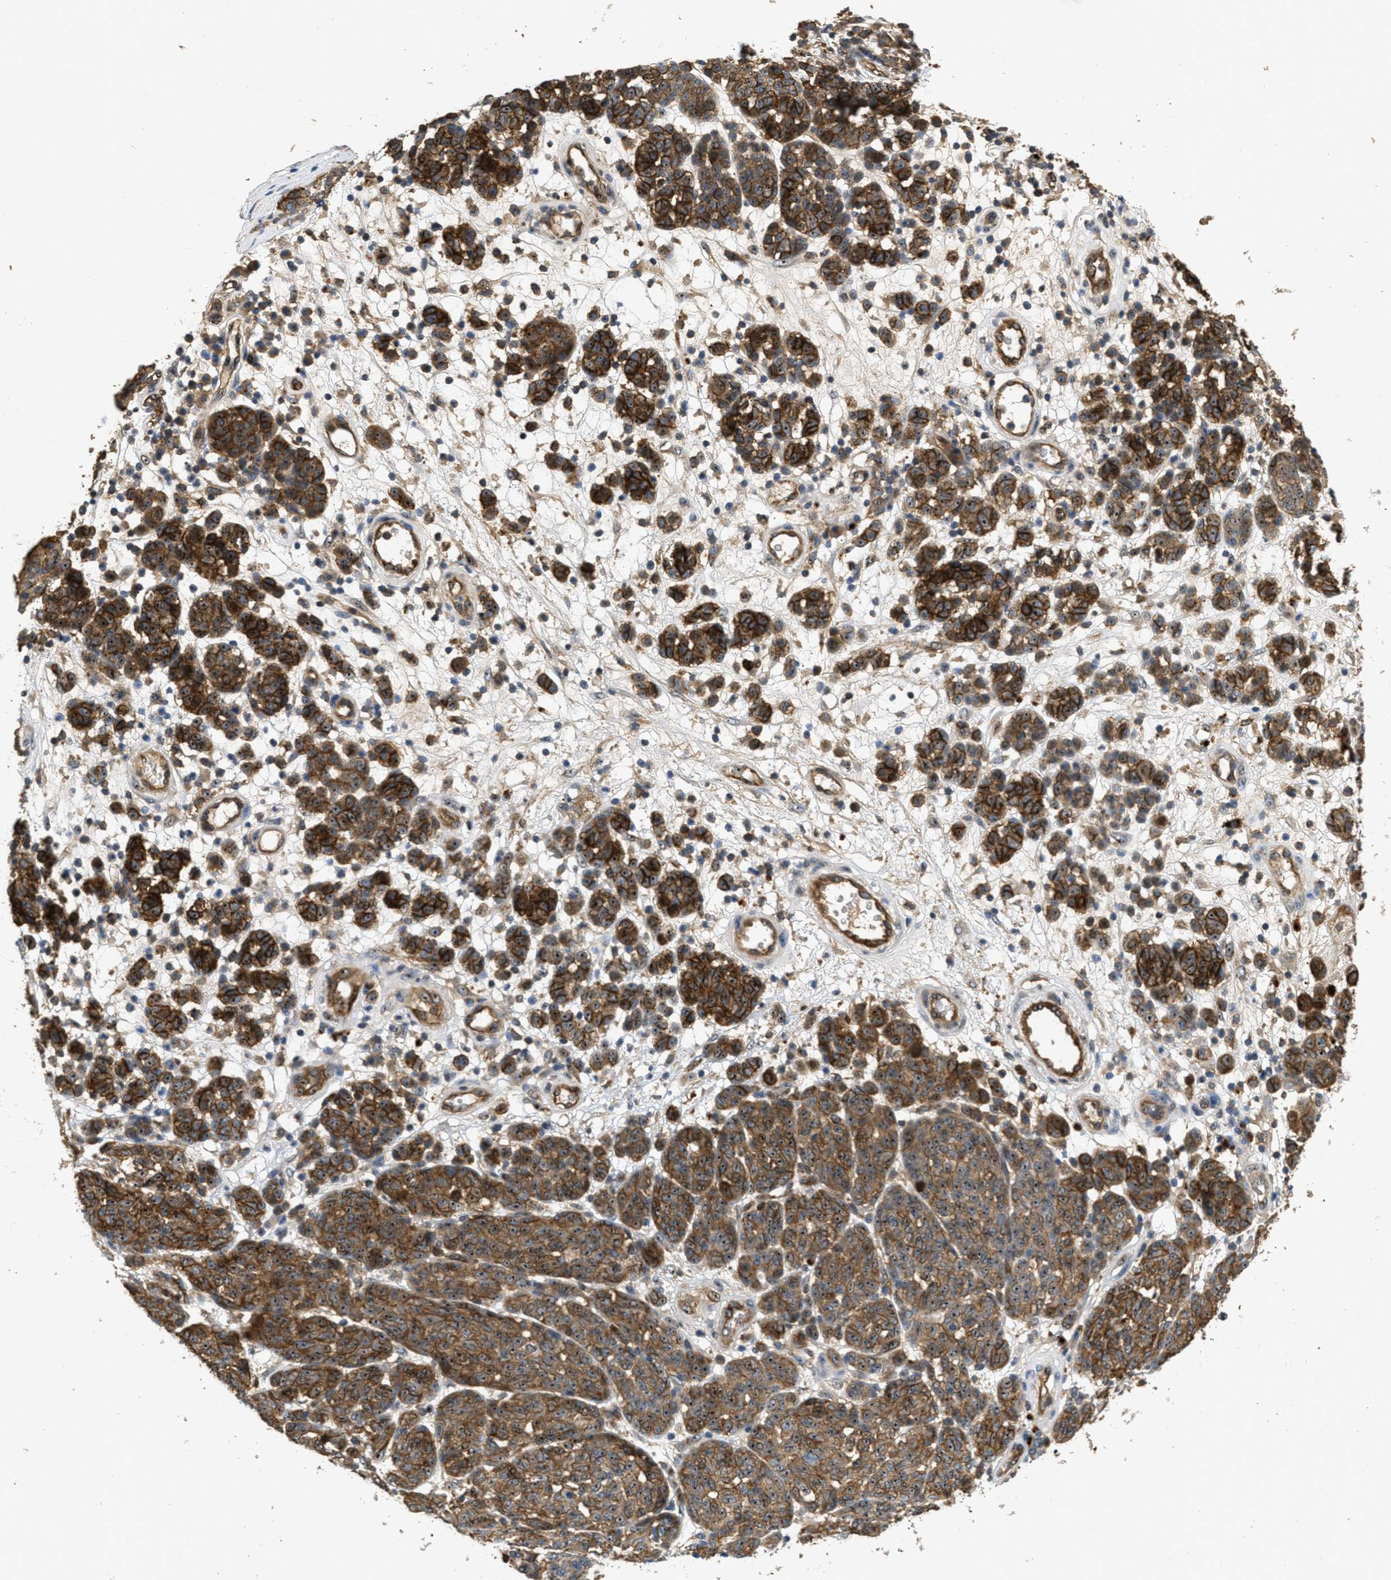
{"staining": {"intensity": "strong", "quantity": "25%-75%", "location": "cytoplasmic/membranous,nuclear"}, "tissue": "melanoma", "cell_type": "Tumor cells", "image_type": "cancer", "snomed": [{"axis": "morphology", "description": "Malignant melanoma, NOS"}, {"axis": "topography", "description": "Skin"}], "caption": "Malignant melanoma stained with a protein marker exhibits strong staining in tumor cells.", "gene": "OSMR", "patient": {"sex": "male", "age": 59}}